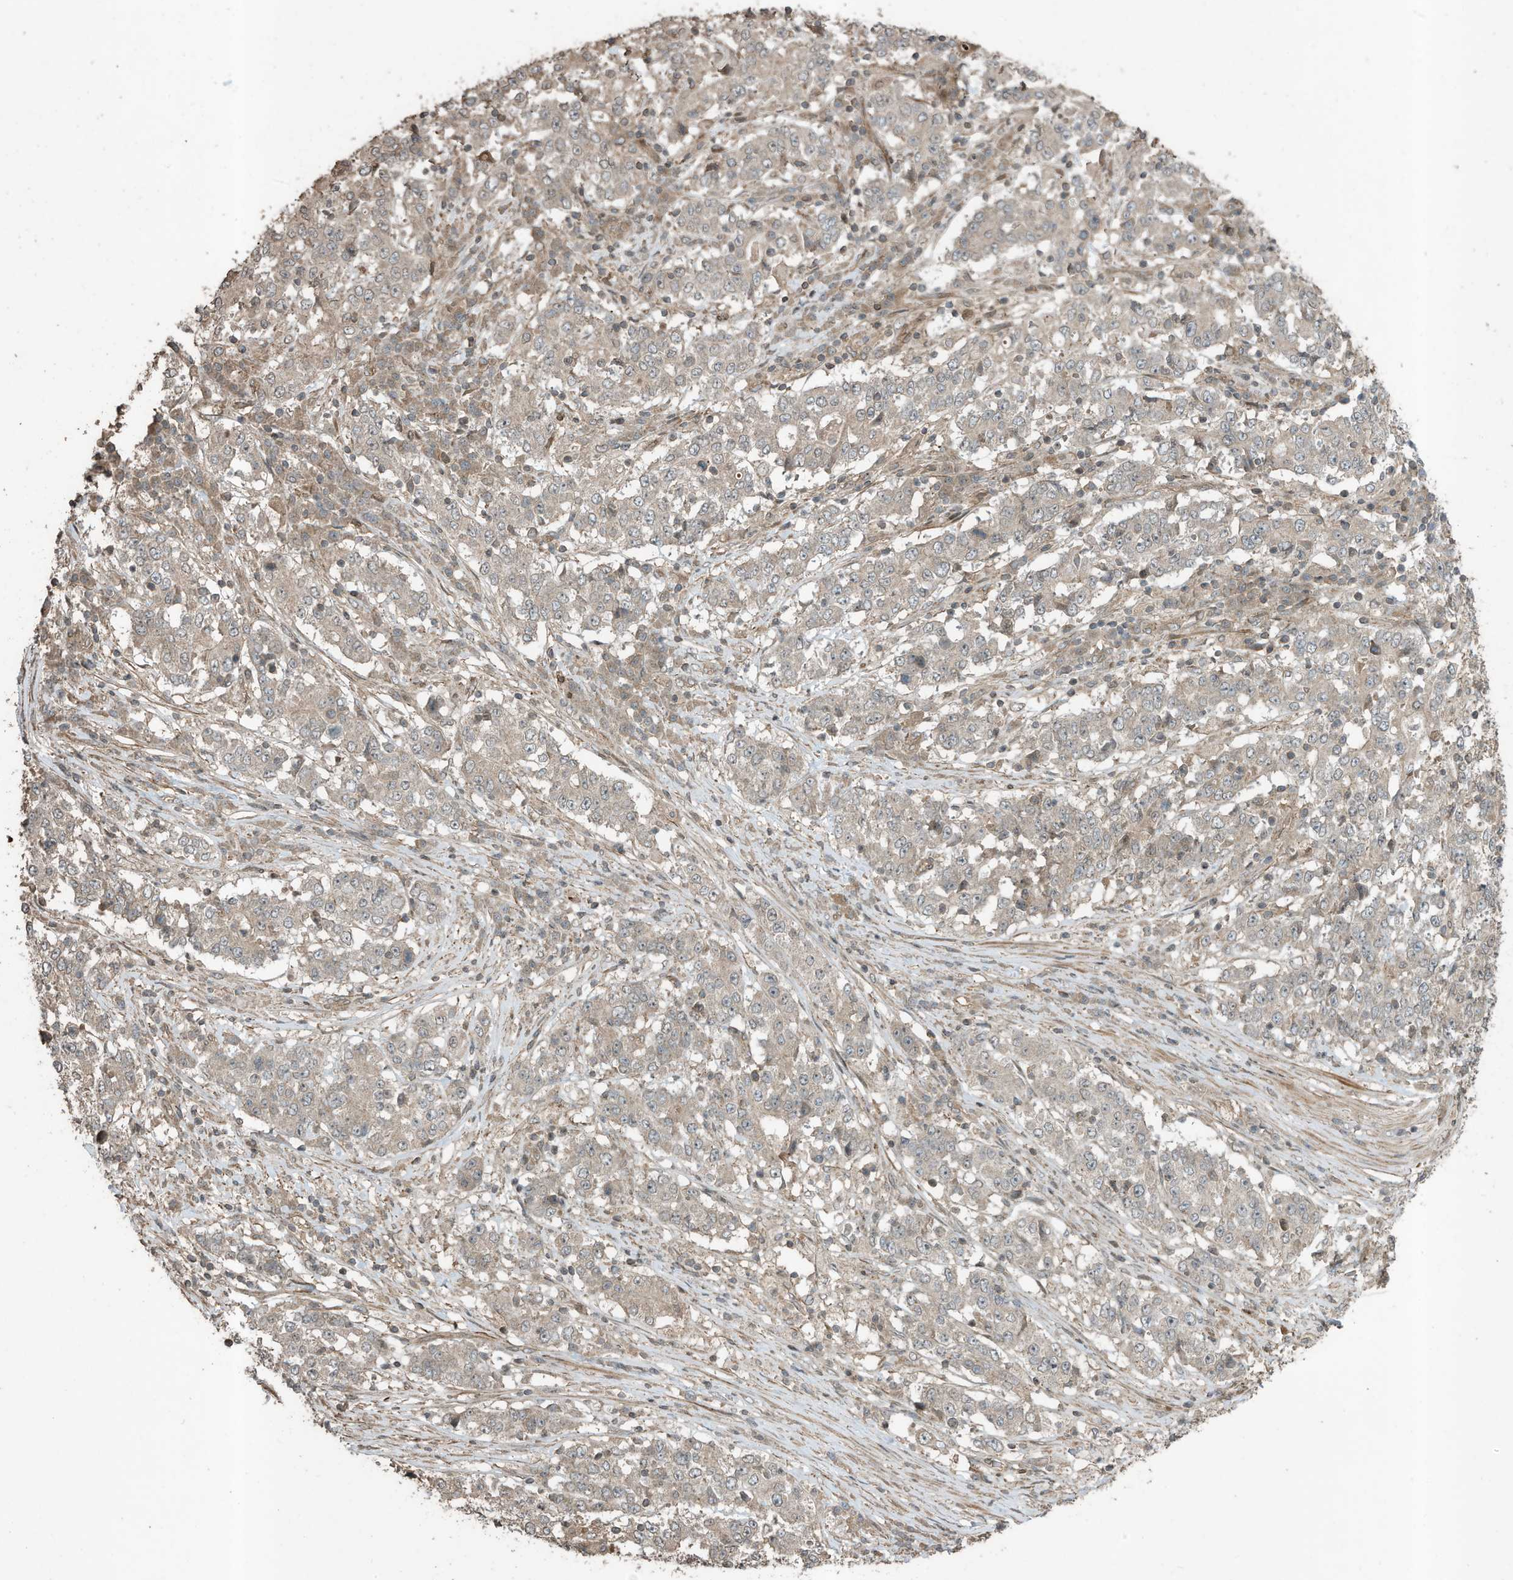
{"staining": {"intensity": "negative", "quantity": "none", "location": "none"}, "tissue": "stomach cancer", "cell_type": "Tumor cells", "image_type": "cancer", "snomed": [{"axis": "morphology", "description": "Adenocarcinoma, NOS"}, {"axis": "topography", "description": "Stomach"}], "caption": "Protein analysis of adenocarcinoma (stomach) shows no significant positivity in tumor cells.", "gene": "ZNF653", "patient": {"sex": "male", "age": 59}}